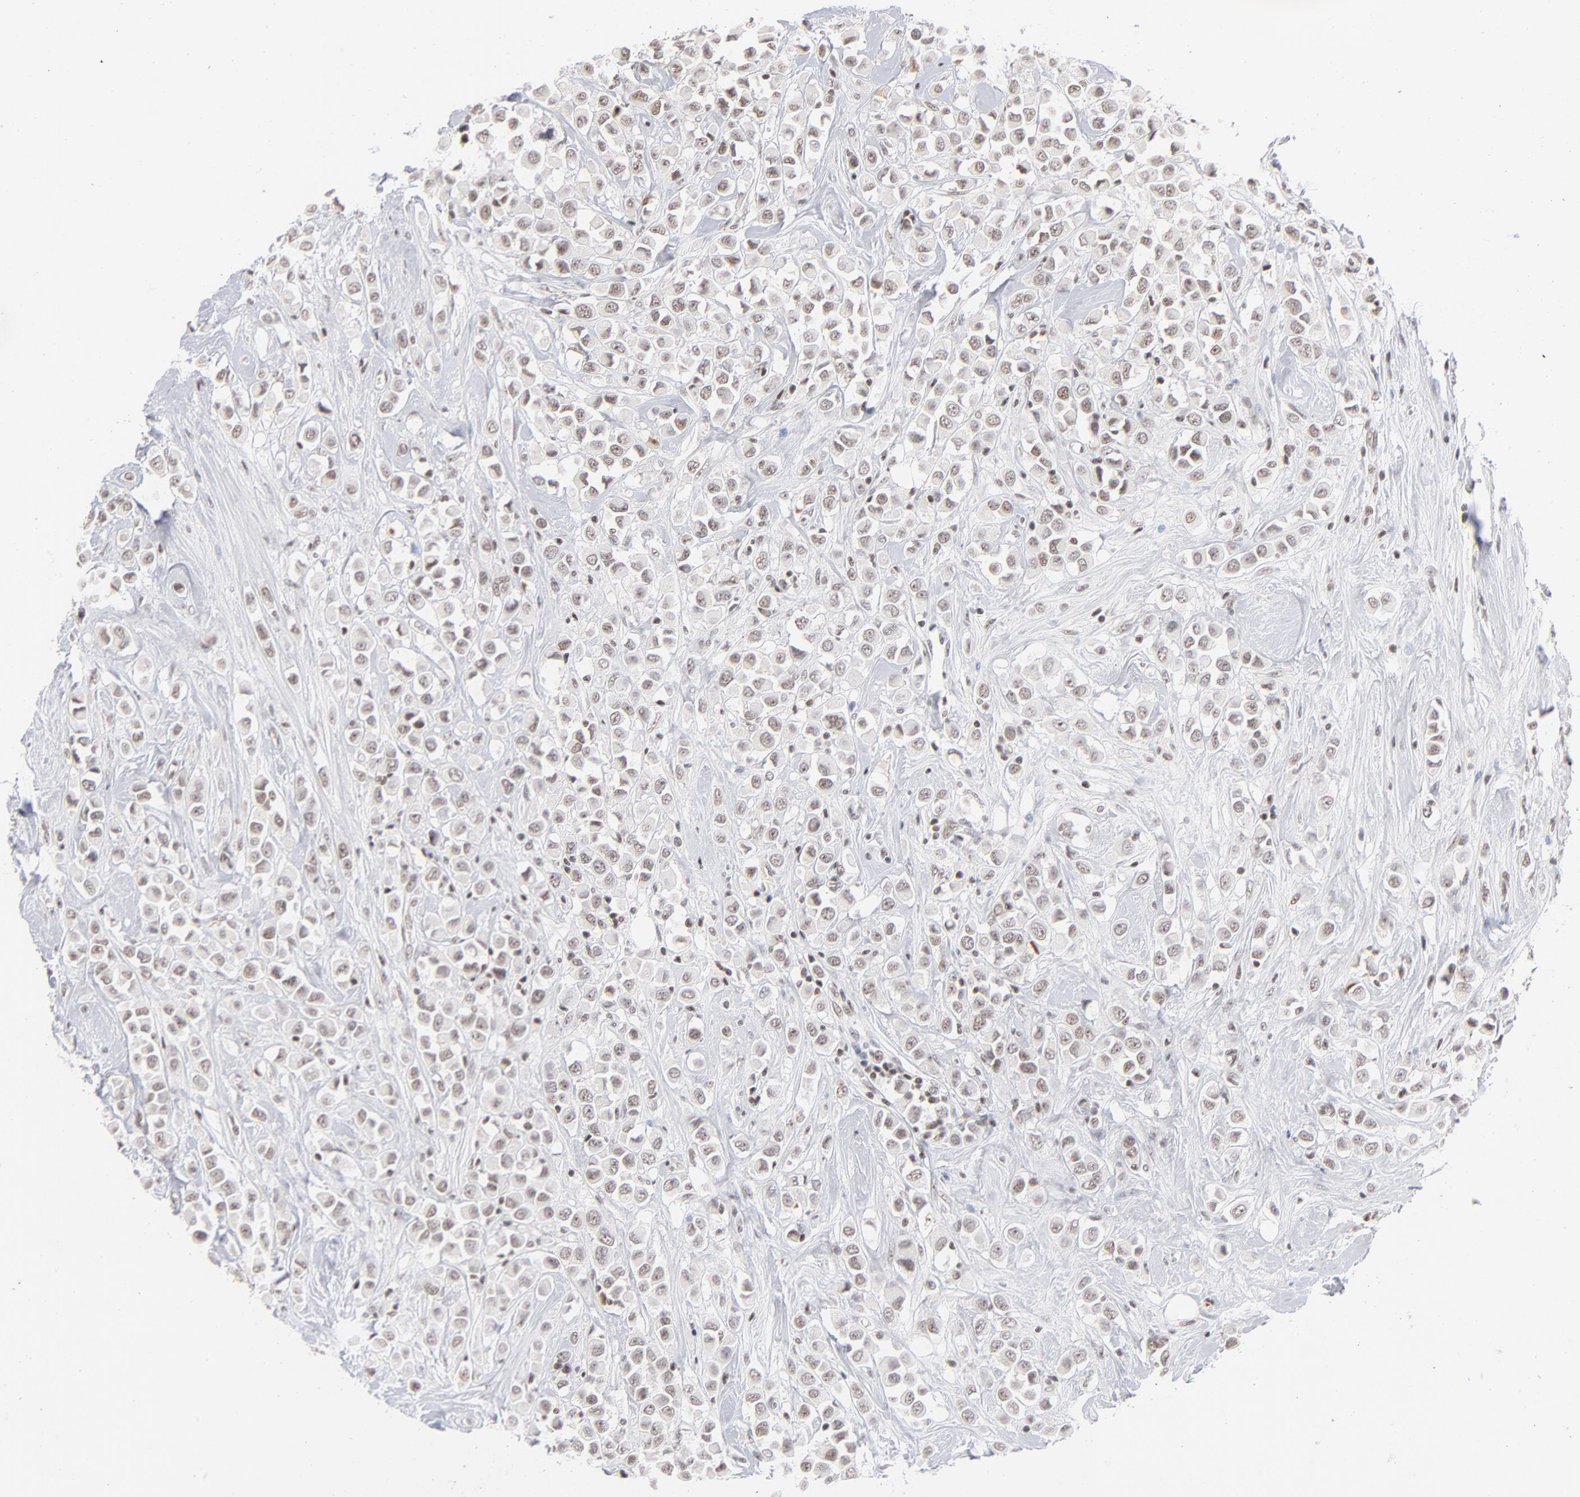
{"staining": {"intensity": "weak", "quantity": "25%-75%", "location": "nuclear"}, "tissue": "breast cancer", "cell_type": "Tumor cells", "image_type": "cancer", "snomed": [{"axis": "morphology", "description": "Duct carcinoma"}, {"axis": "topography", "description": "Breast"}], "caption": "Protein expression analysis of human breast cancer reveals weak nuclear staining in approximately 25%-75% of tumor cells.", "gene": "ZNF143", "patient": {"sex": "female", "age": 61}}